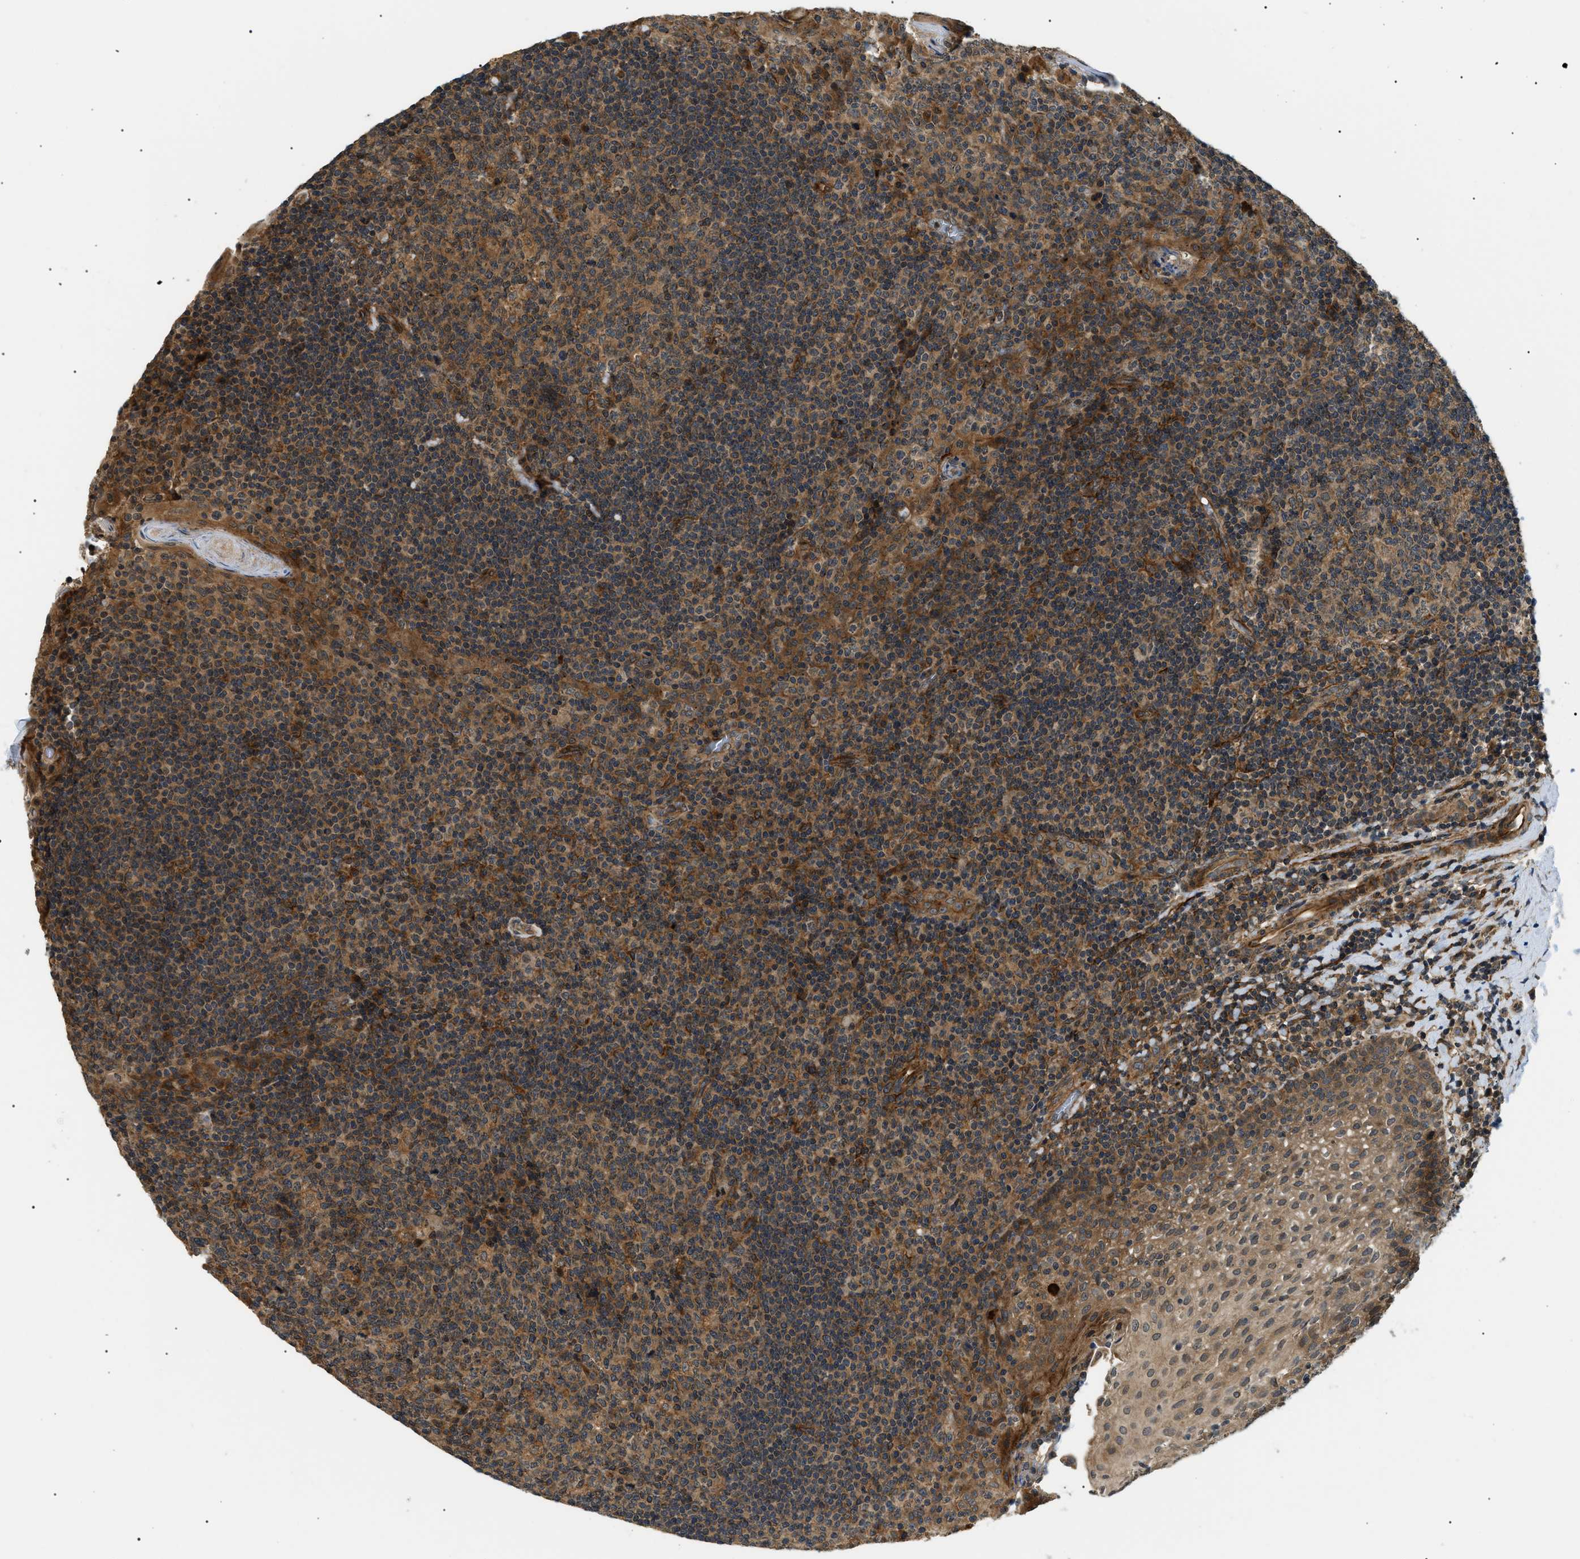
{"staining": {"intensity": "moderate", "quantity": ">75%", "location": "cytoplasmic/membranous"}, "tissue": "tonsil", "cell_type": "Germinal center cells", "image_type": "normal", "snomed": [{"axis": "morphology", "description": "Normal tissue, NOS"}, {"axis": "topography", "description": "Tonsil"}], "caption": "Germinal center cells display medium levels of moderate cytoplasmic/membranous expression in approximately >75% of cells in normal human tonsil.", "gene": "ATP6AP1", "patient": {"sex": "male", "age": 17}}